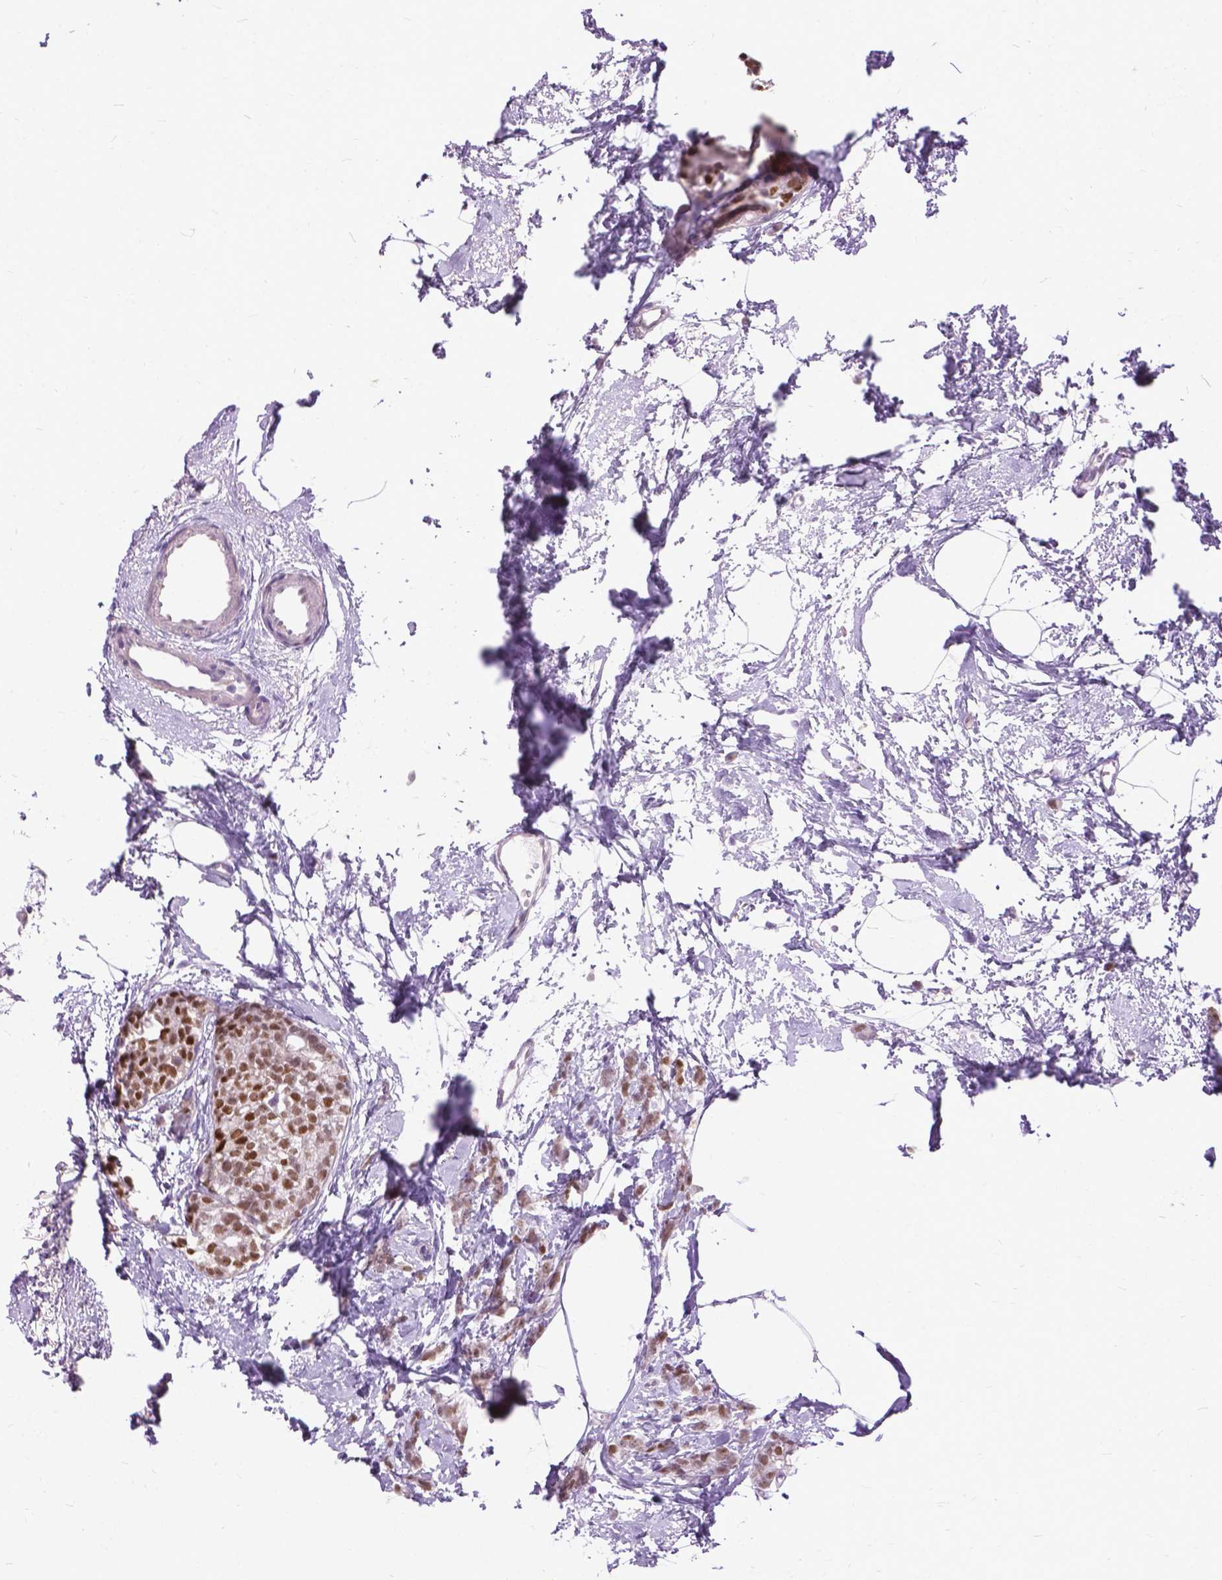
{"staining": {"intensity": "moderate", "quantity": ">75%", "location": "nuclear"}, "tissue": "breast cancer", "cell_type": "Tumor cells", "image_type": "cancer", "snomed": [{"axis": "morphology", "description": "Duct carcinoma"}, {"axis": "topography", "description": "Breast"}], "caption": "About >75% of tumor cells in human breast invasive ductal carcinoma exhibit moderate nuclear protein staining as visualized by brown immunohistochemical staining.", "gene": "APCDD1L", "patient": {"sex": "female", "age": 40}}